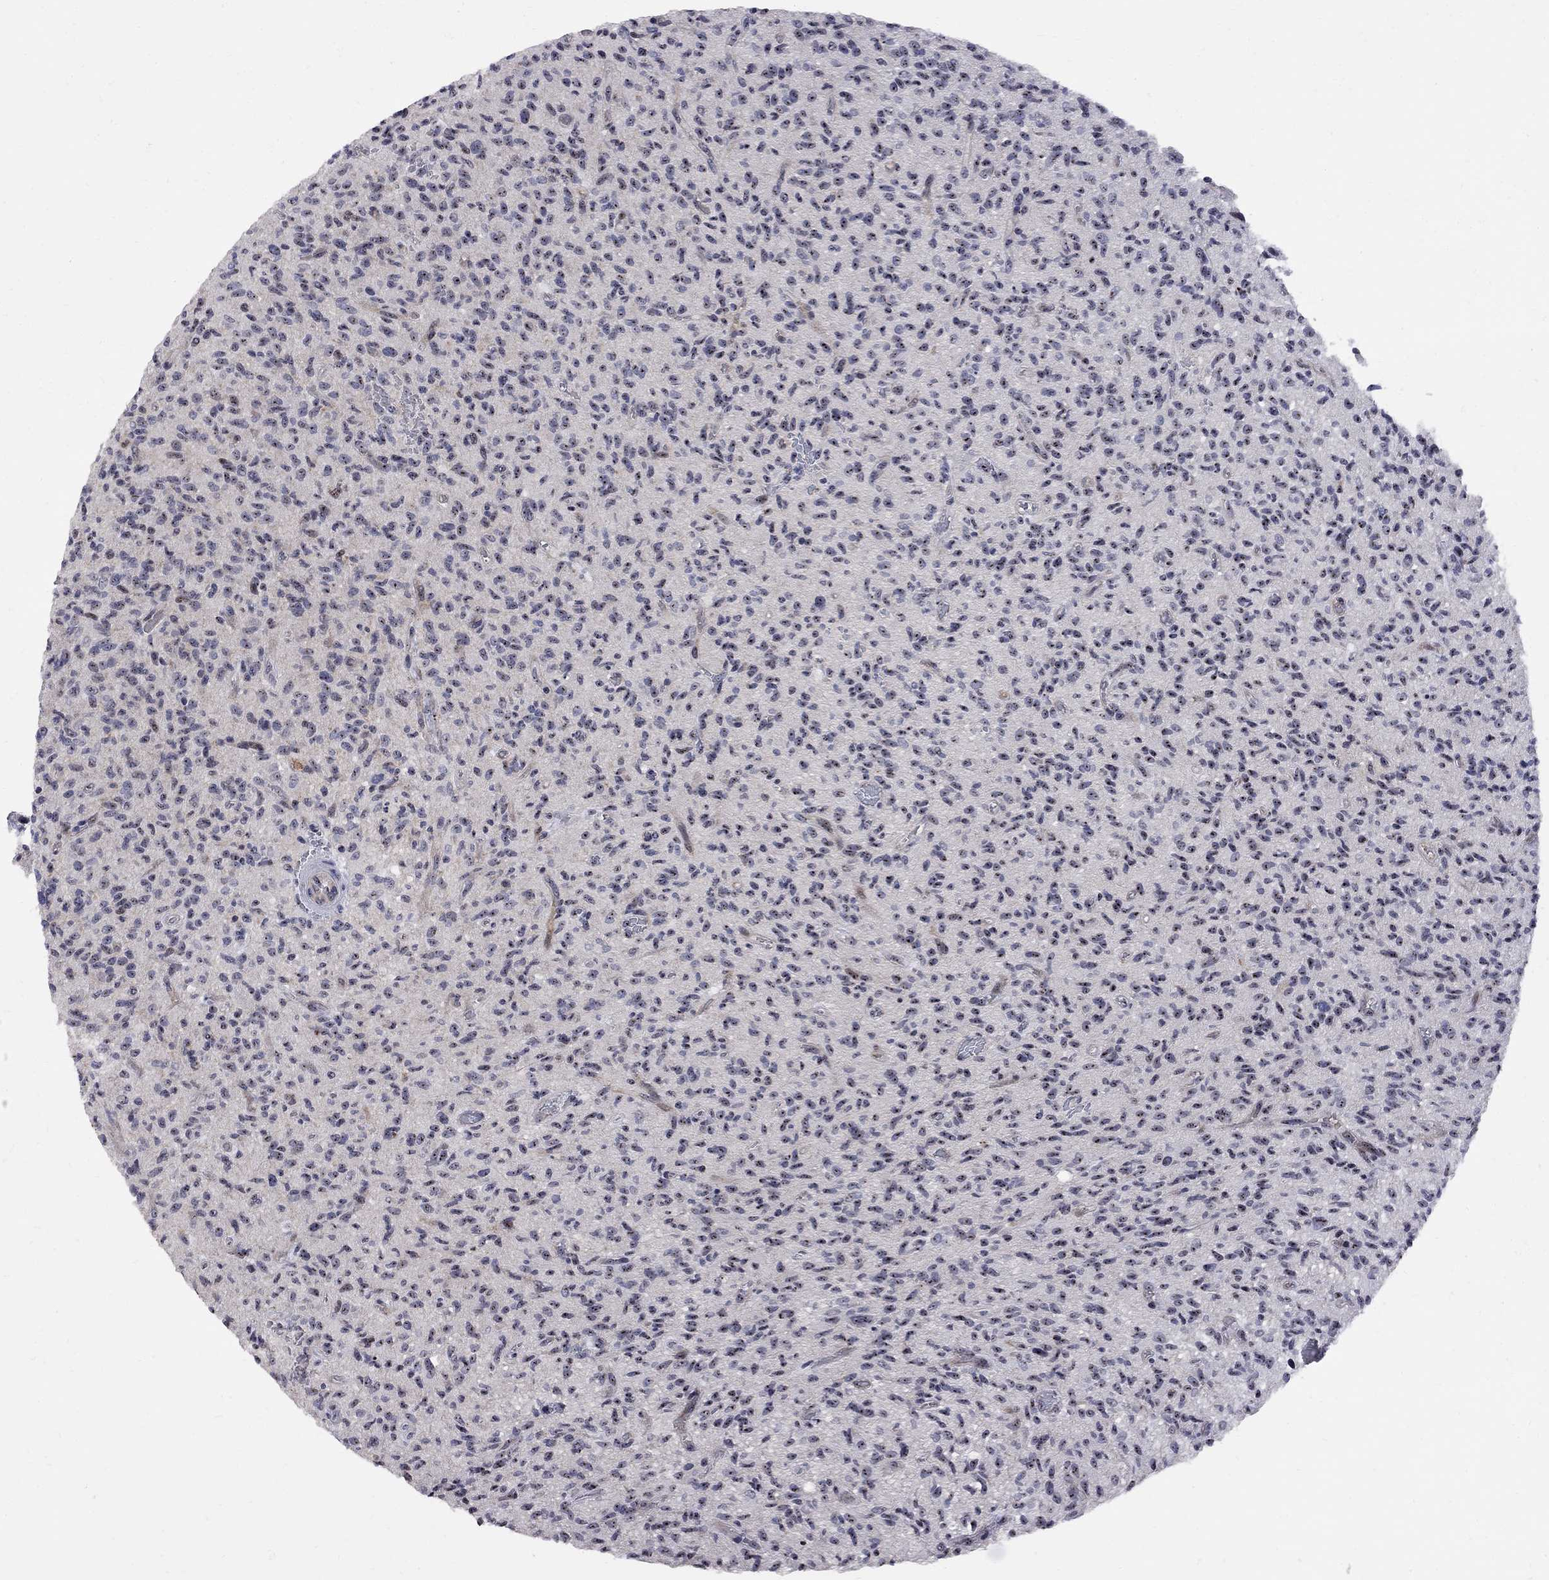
{"staining": {"intensity": "negative", "quantity": "none", "location": "none"}, "tissue": "glioma", "cell_type": "Tumor cells", "image_type": "cancer", "snomed": [{"axis": "morphology", "description": "Glioma, malignant, High grade"}, {"axis": "topography", "description": "Brain"}], "caption": "Immunohistochemistry (IHC) of human glioma shows no staining in tumor cells.", "gene": "DHX33", "patient": {"sex": "male", "age": 64}}